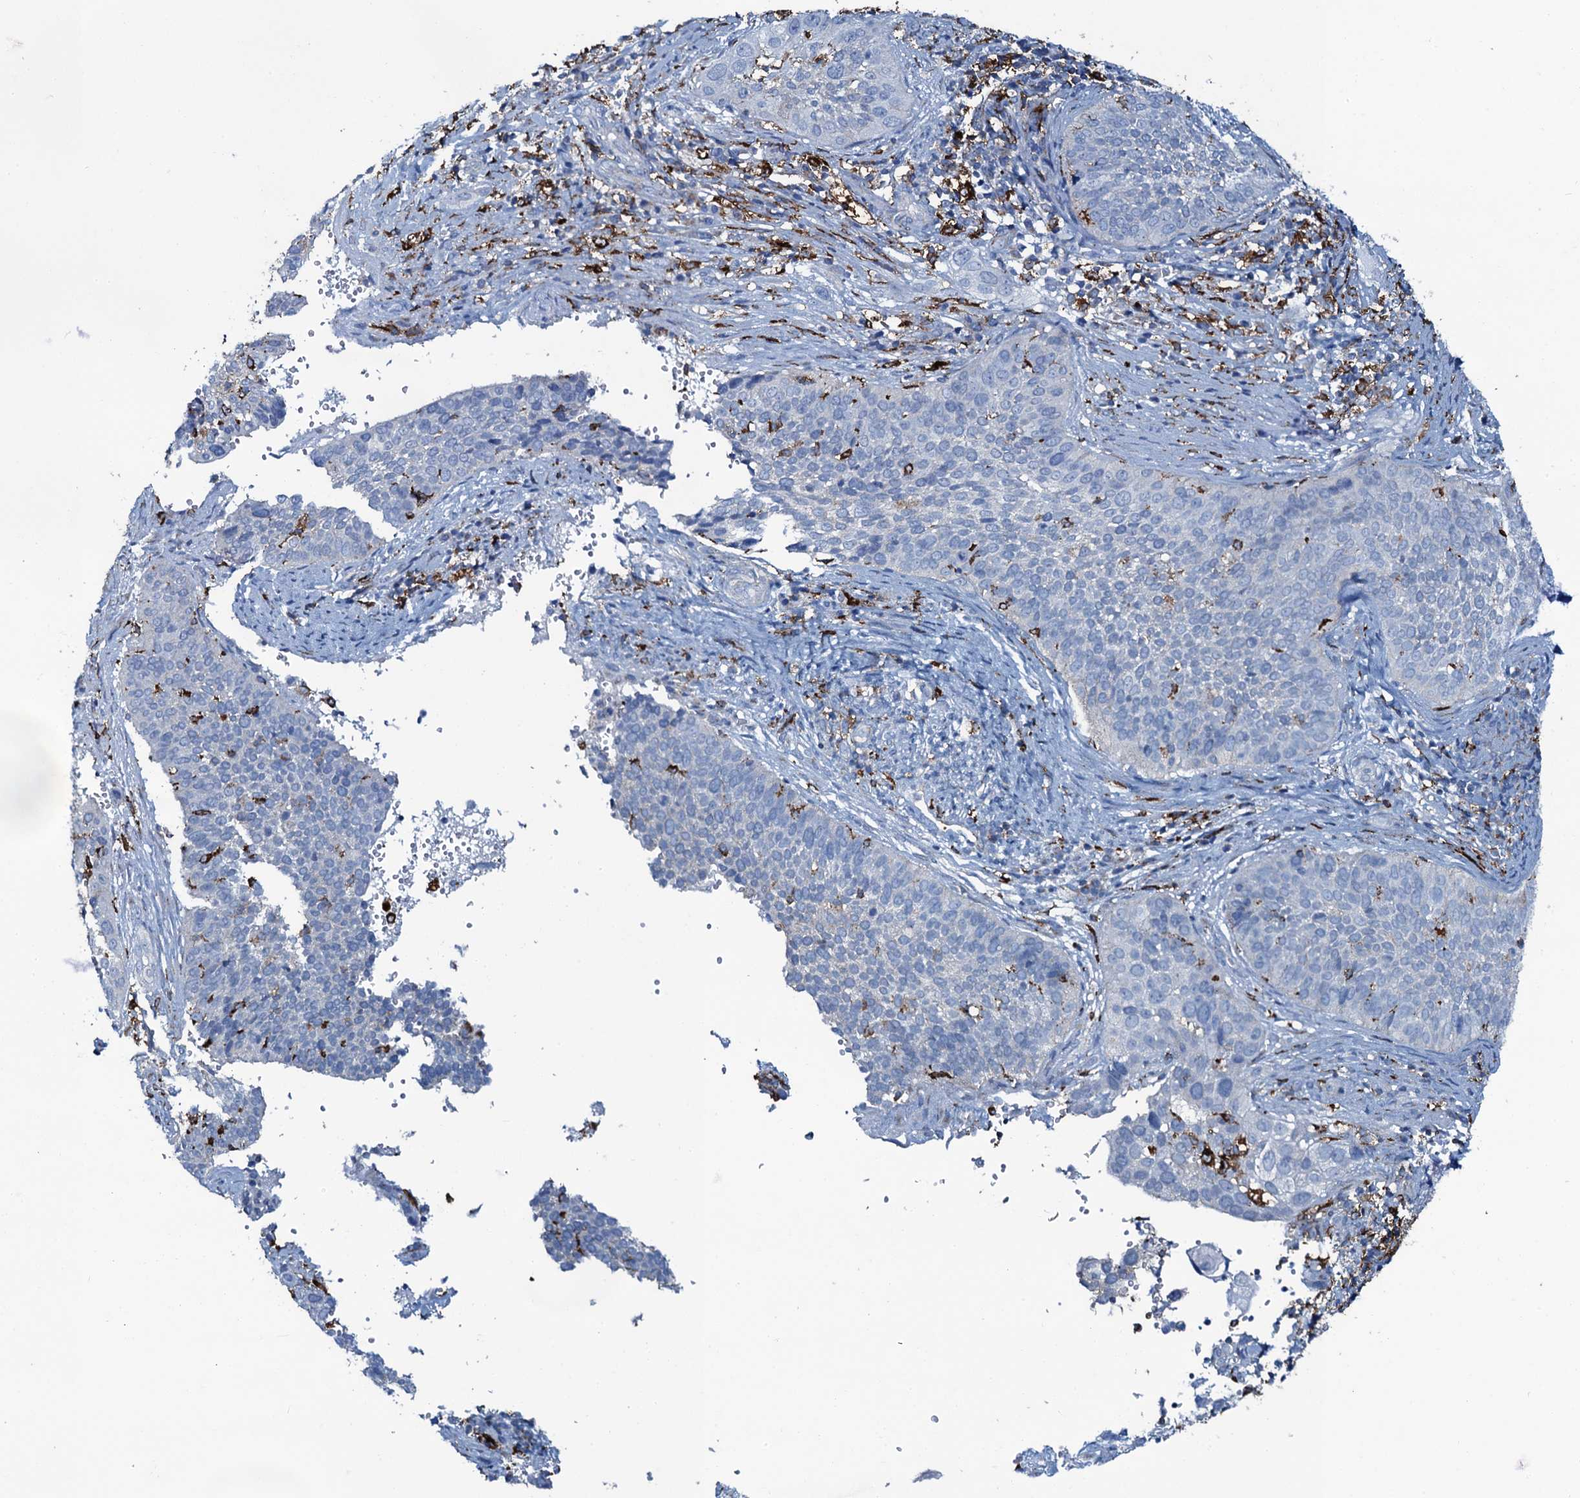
{"staining": {"intensity": "negative", "quantity": "none", "location": "none"}, "tissue": "cervical cancer", "cell_type": "Tumor cells", "image_type": "cancer", "snomed": [{"axis": "morphology", "description": "Squamous cell carcinoma, NOS"}, {"axis": "topography", "description": "Cervix"}], "caption": "There is no significant expression in tumor cells of squamous cell carcinoma (cervical). The staining was performed using DAB to visualize the protein expression in brown, while the nuclei were stained in blue with hematoxylin (Magnification: 20x).", "gene": "OSBPL2", "patient": {"sex": "female", "age": 34}}